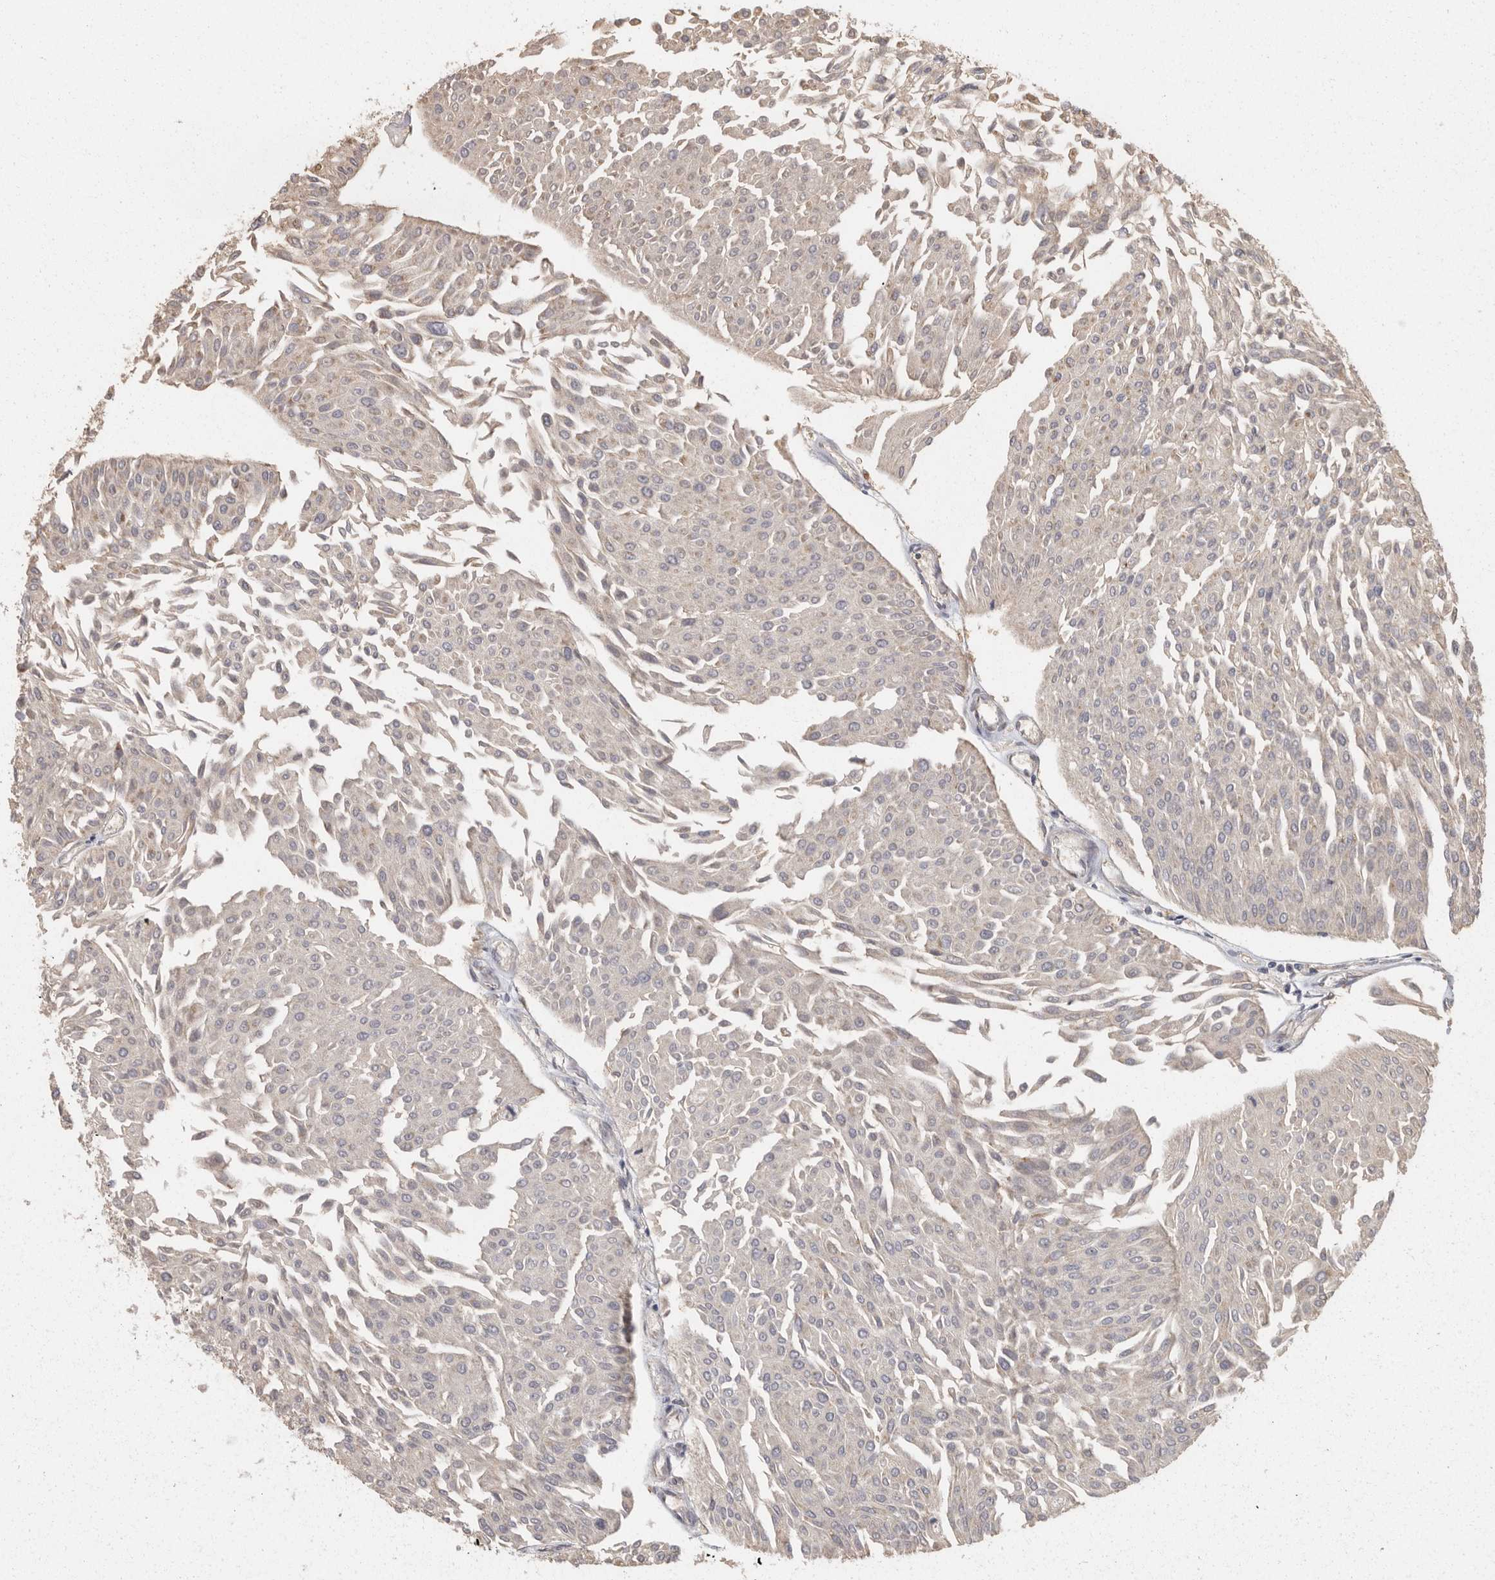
{"staining": {"intensity": "negative", "quantity": "none", "location": "none"}, "tissue": "urothelial cancer", "cell_type": "Tumor cells", "image_type": "cancer", "snomed": [{"axis": "morphology", "description": "Urothelial carcinoma, Low grade"}, {"axis": "topography", "description": "Urinary bladder"}], "caption": "Tumor cells show no significant positivity in urothelial cancer. Brightfield microscopy of IHC stained with DAB (brown) and hematoxylin (blue), captured at high magnification.", "gene": "BAIAP2", "patient": {"sex": "male", "age": 67}}